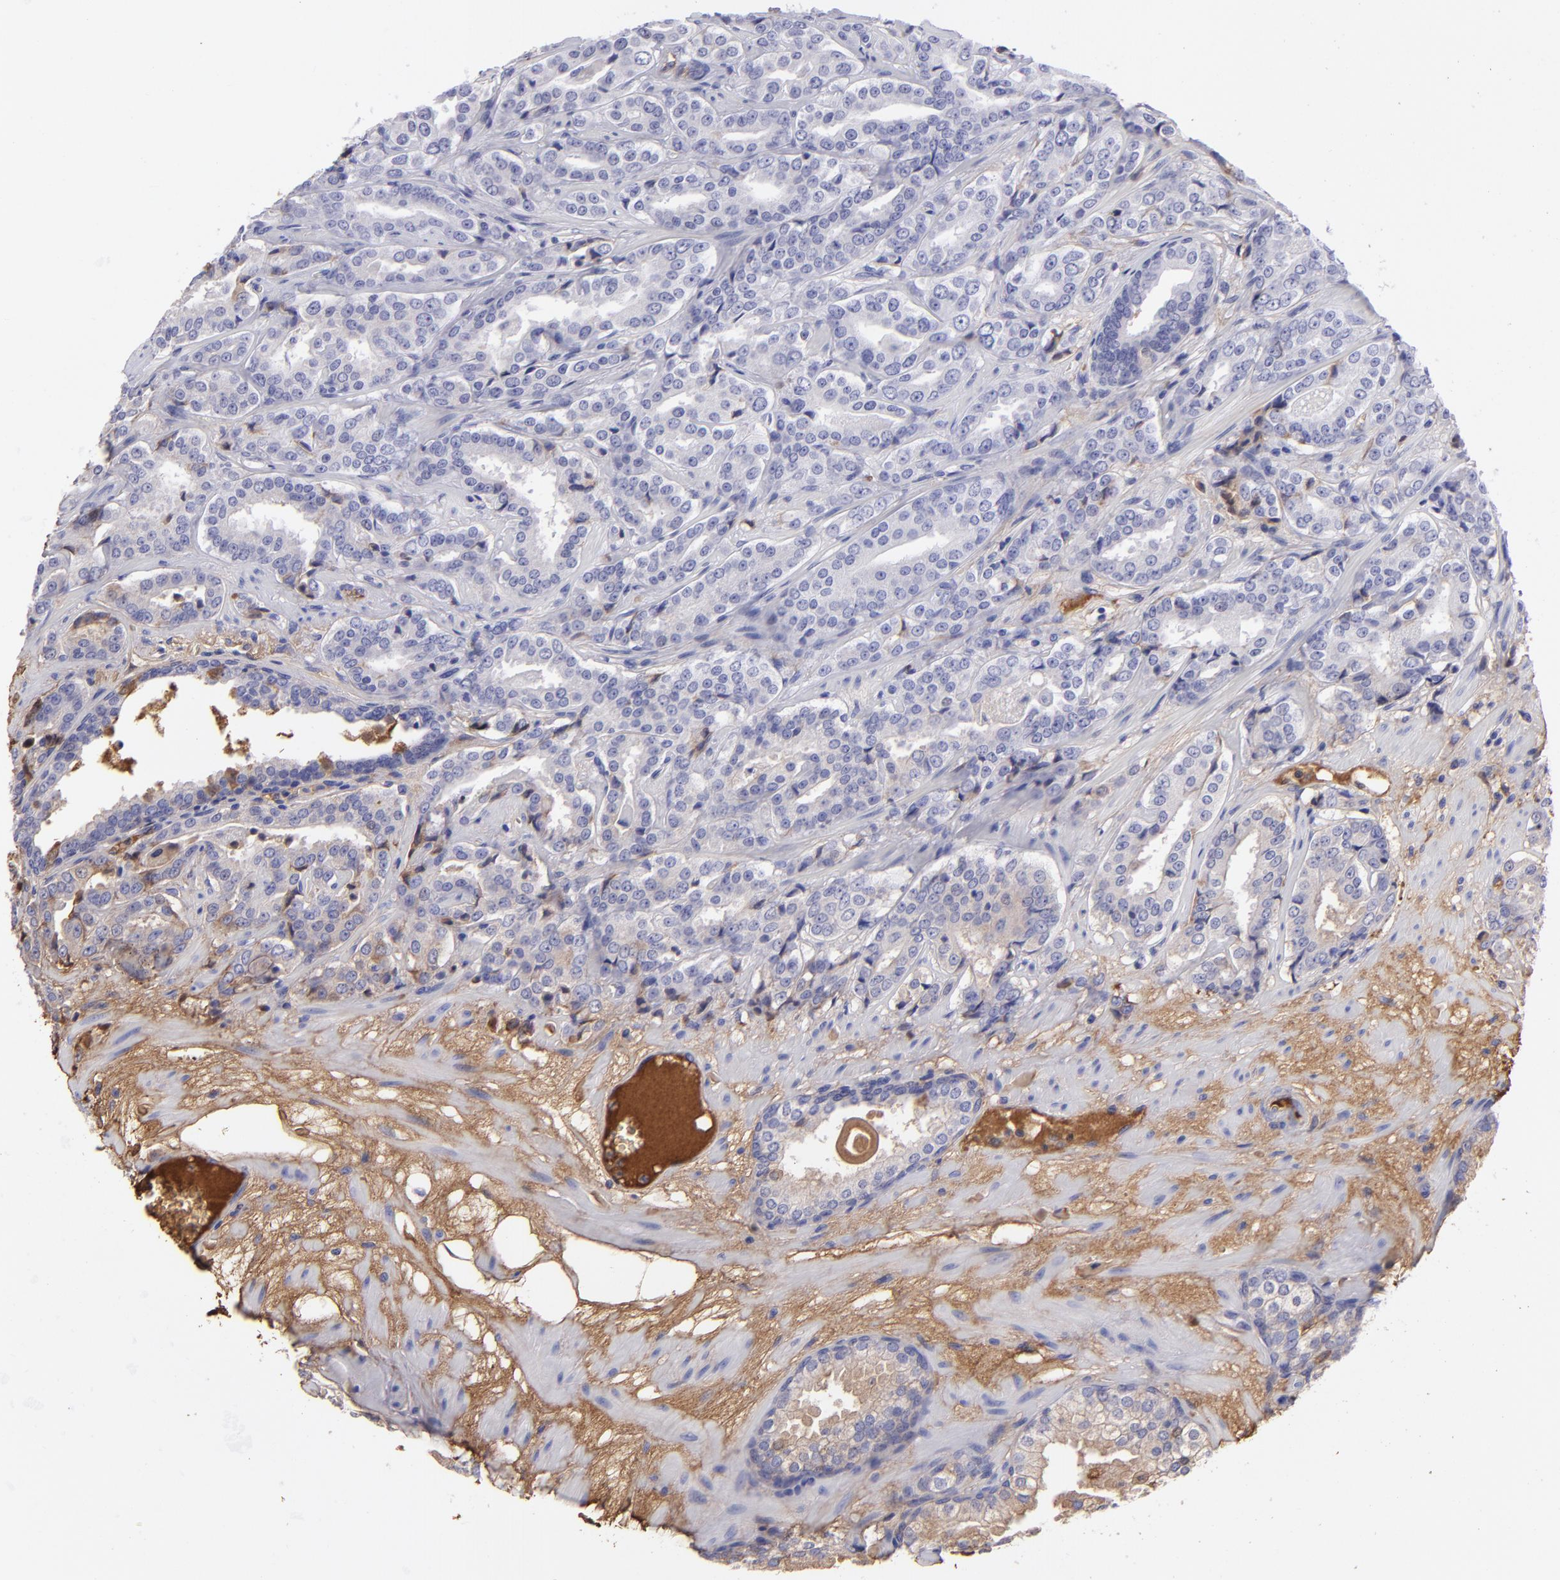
{"staining": {"intensity": "negative", "quantity": "none", "location": "none"}, "tissue": "prostate cancer", "cell_type": "Tumor cells", "image_type": "cancer", "snomed": [{"axis": "morphology", "description": "Adenocarcinoma, Medium grade"}, {"axis": "topography", "description": "Prostate"}], "caption": "Immunohistochemistry (IHC) image of neoplastic tissue: prostate cancer (adenocarcinoma (medium-grade)) stained with DAB (3,3'-diaminobenzidine) displays no significant protein staining in tumor cells.", "gene": "FGB", "patient": {"sex": "male", "age": 60}}